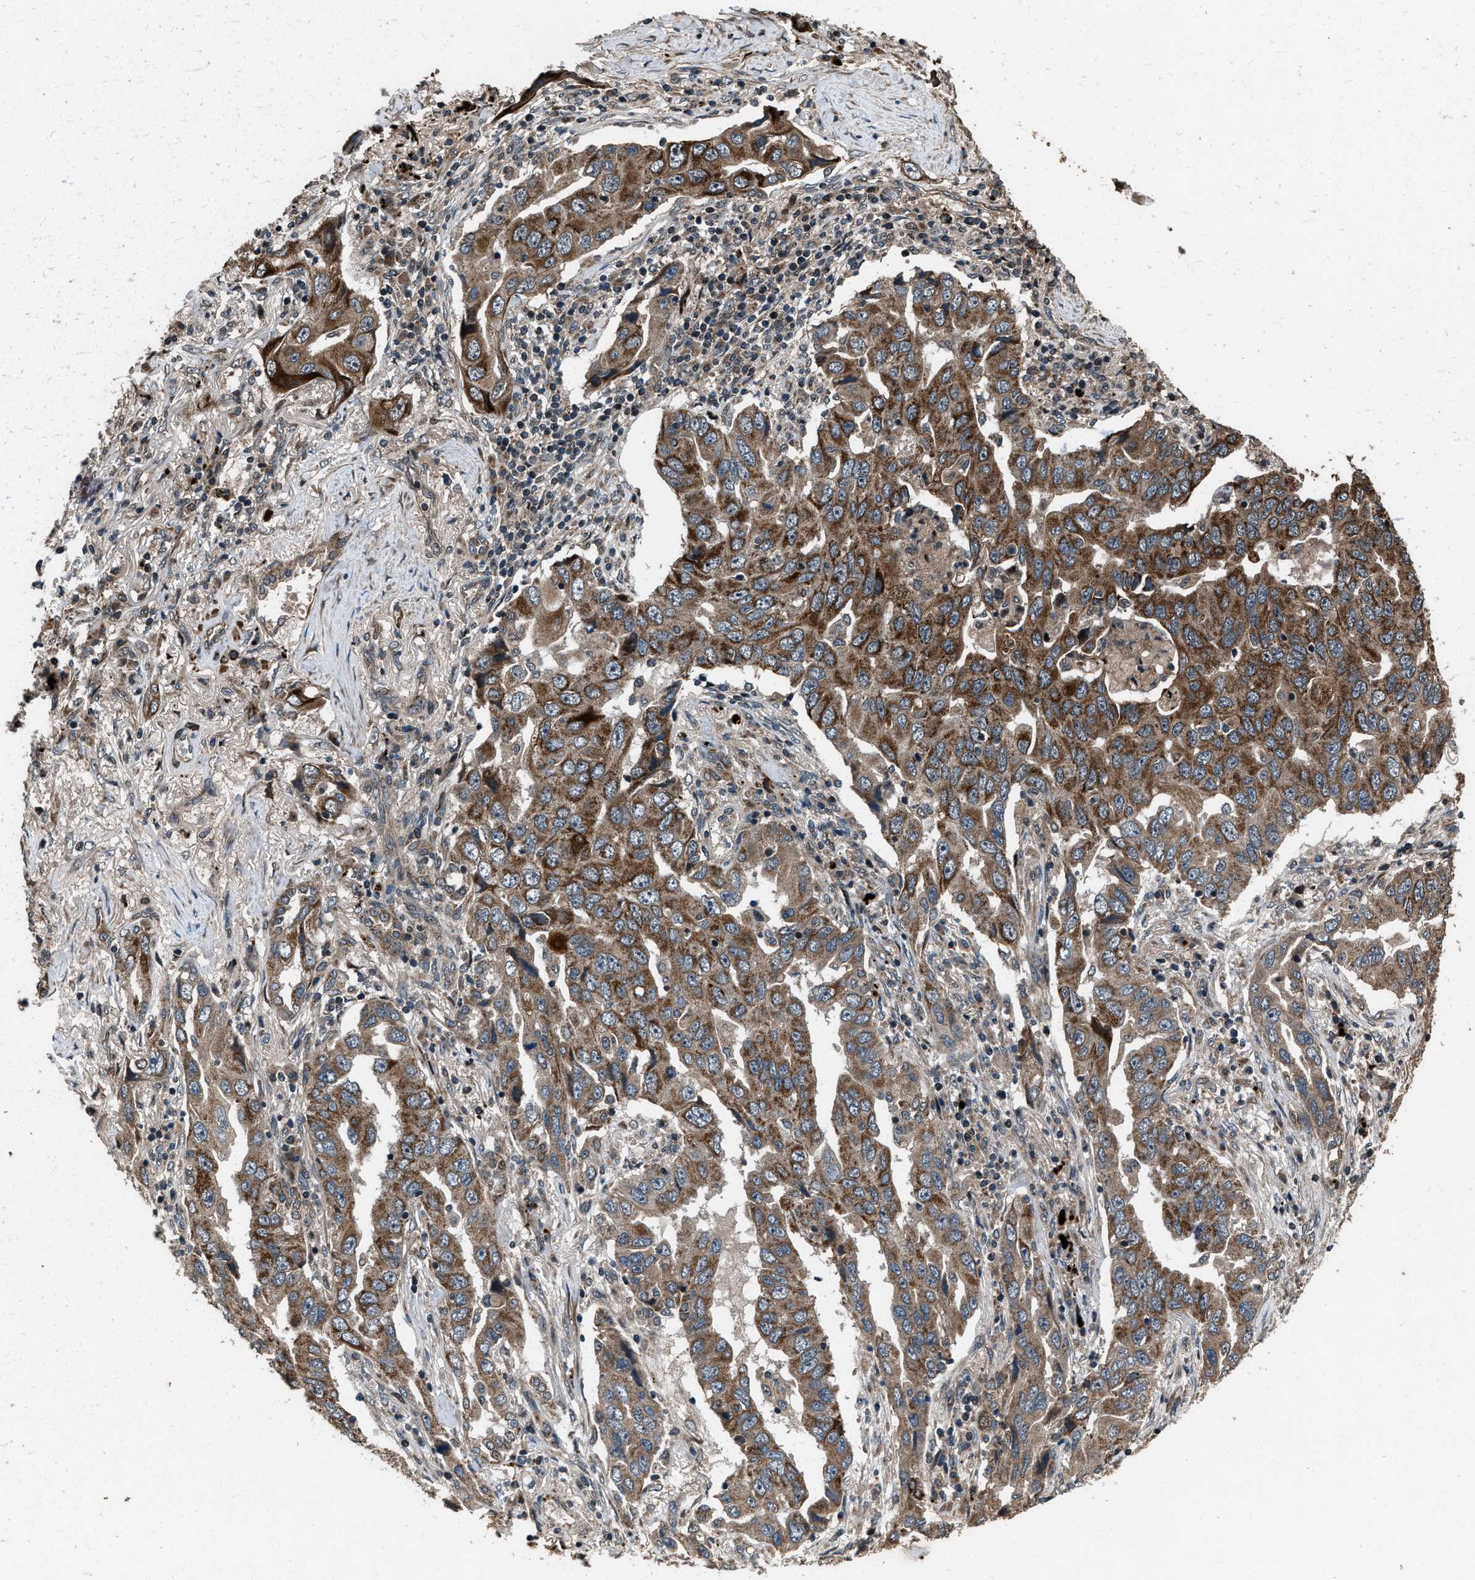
{"staining": {"intensity": "moderate", "quantity": ">75%", "location": "cytoplasmic/membranous"}, "tissue": "lung cancer", "cell_type": "Tumor cells", "image_type": "cancer", "snomed": [{"axis": "morphology", "description": "Adenocarcinoma, NOS"}, {"axis": "topography", "description": "Lung"}], "caption": "Adenocarcinoma (lung) stained with DAB immunohistochemistry demonstrates medium levels of moderate cytoplasmic/membranous positivity in approximately >75% of tumor cells. (DAB = brown stain, brightfield microscopy at high magnification).", "gene": "IRAK4", "patient": {"sex": "female", "age": 65}}